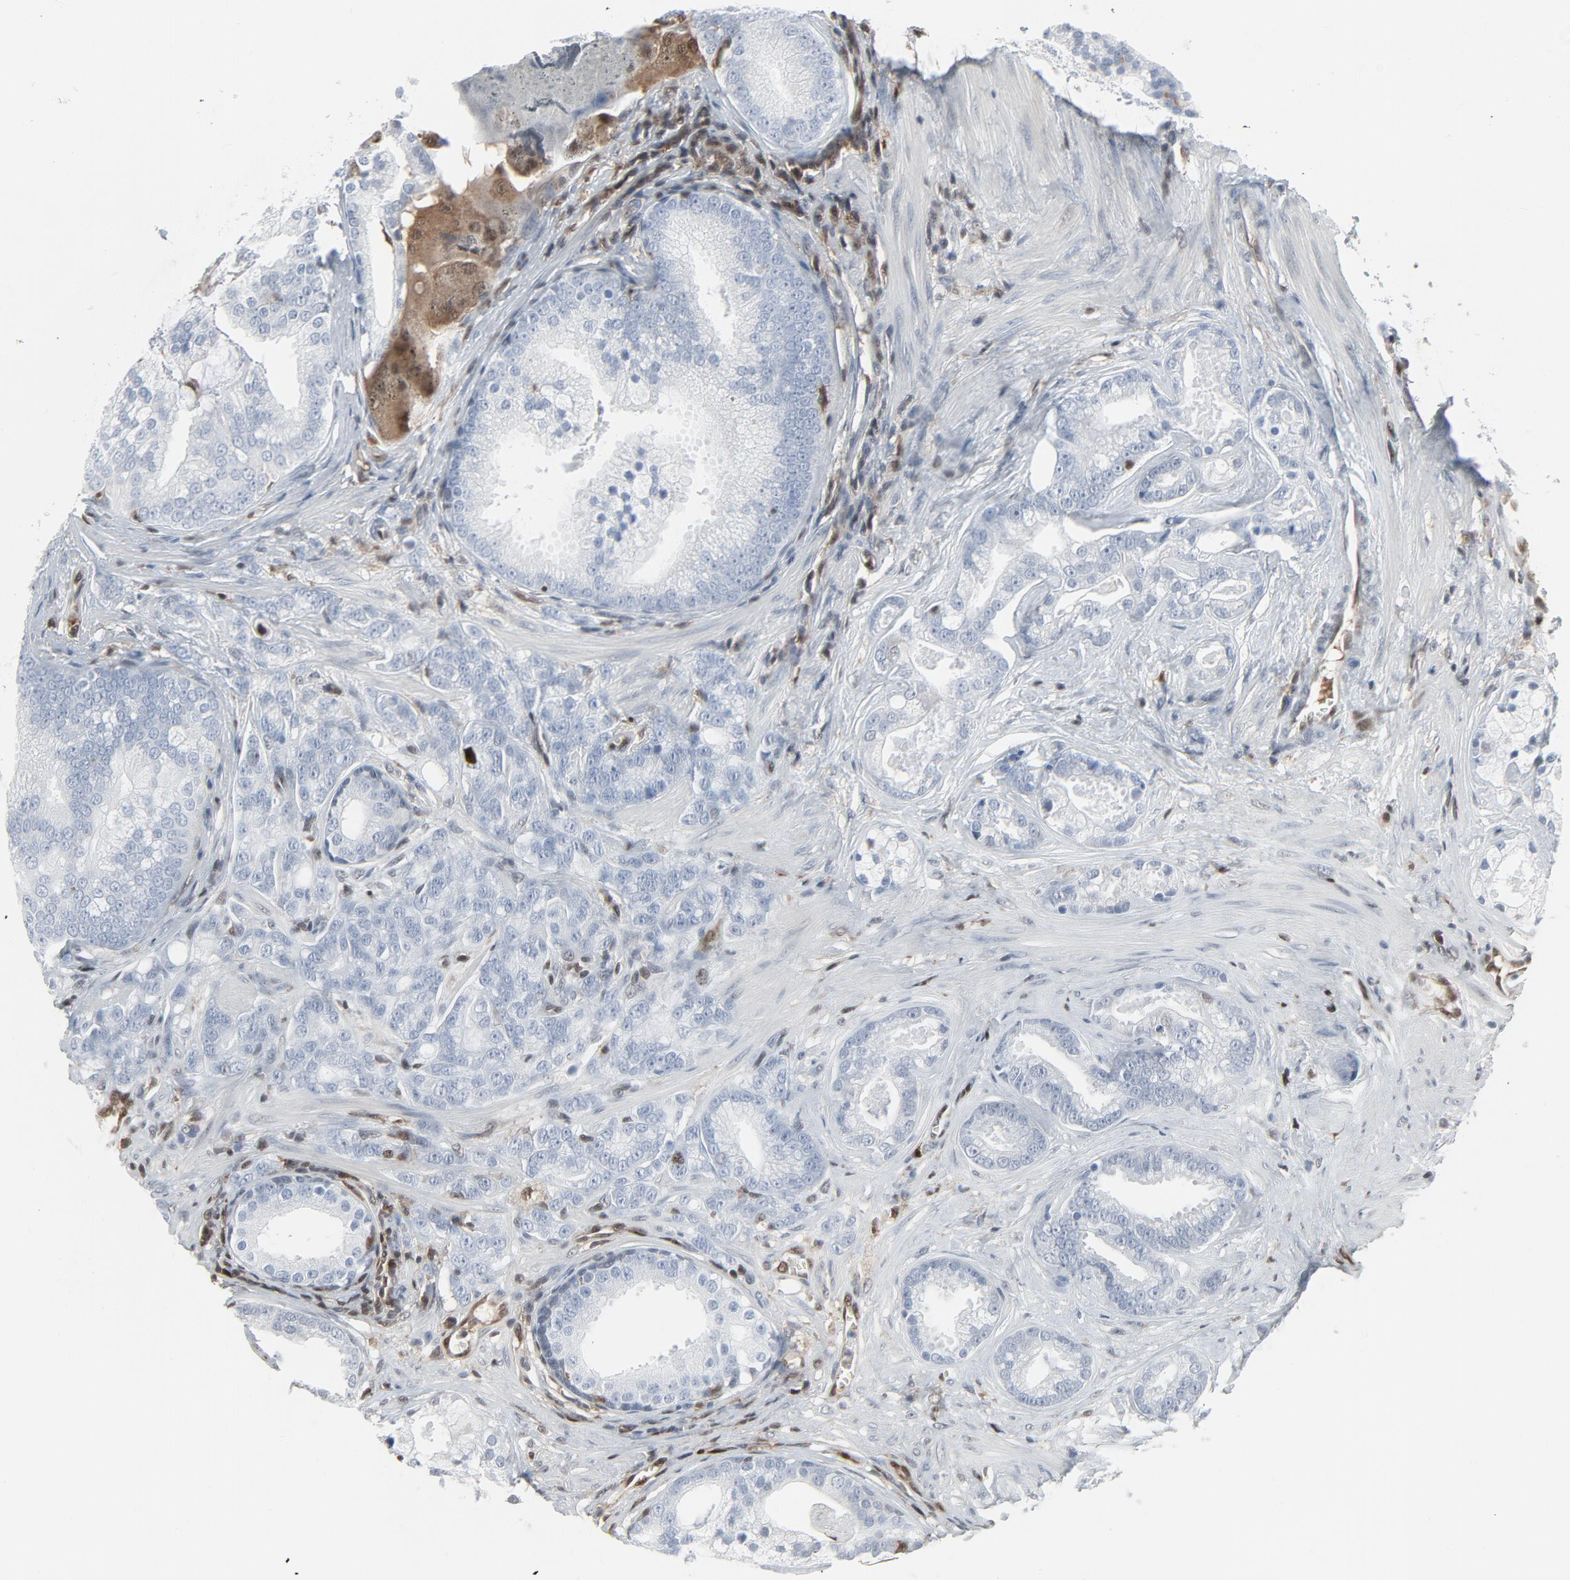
{"staining": {"intensity": "negative", "quantity": "none", "location": "none"}, "tissue": "prostate cancer", "cell_type": "Tumor cells", "image_type": "cancer", "snomed": [{"axis": "morphology", "description": "Adenocarcinoma, Low grade"}, {"axis": "topography", "description": "Prostate"}], "caption": "A high-resolution image shows immunohistochemistry staining of prostate adenocarcinoma (low-grade), which shows no significant expression in tumor cells. (DAB immunohistochemistry visualized using brightfield microscopy, high magnification).", "gene": "STAT5A", "patient": {"sex": "male", "age": 58}}